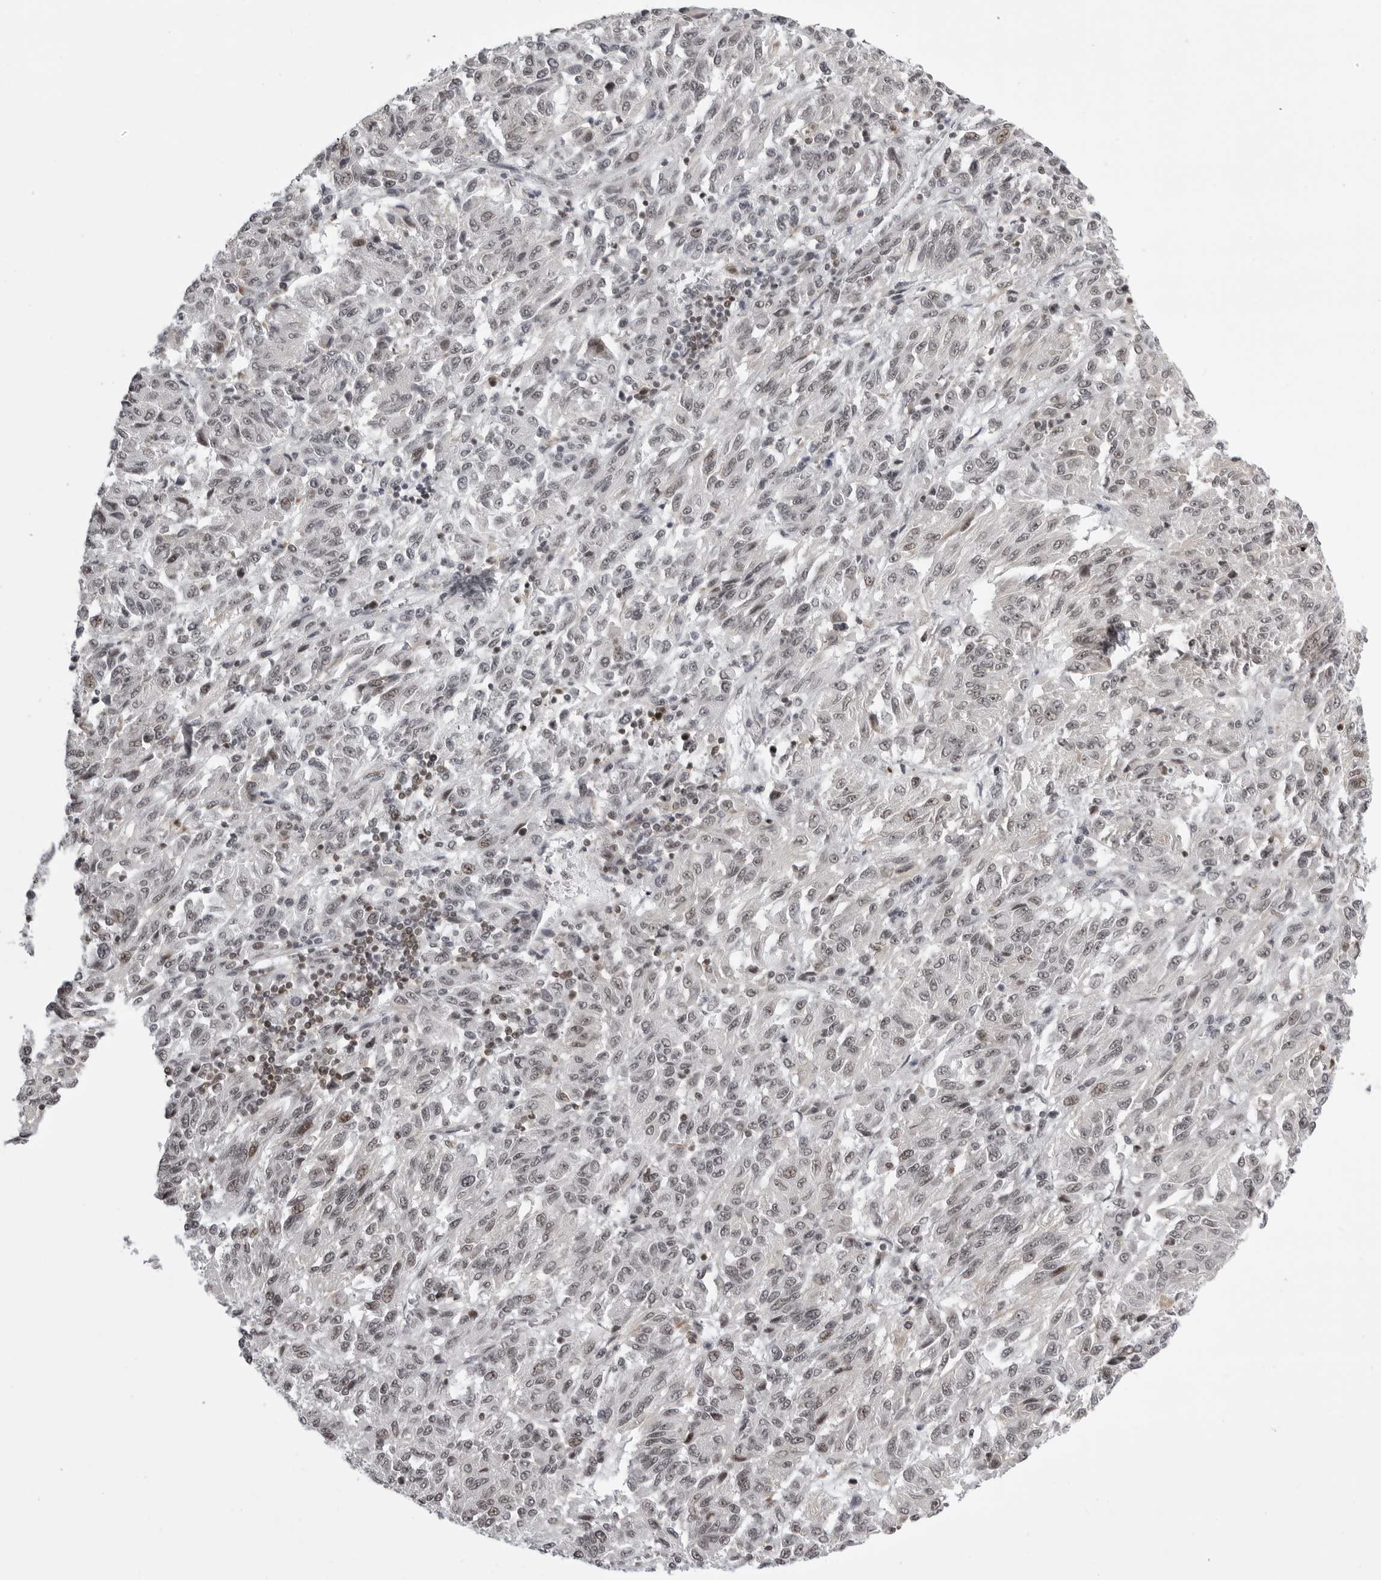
{"staining": {"intensity": "weak", "quantity": "<25%", "location": "nuclear"}, "tissue": "melanoma", "cell_type": "Tumor cells", "image_type": "cancer", "snomed": [{"axis": "morphology", "description": "Malignant melanoma, Metastatic site"}, {"axis": "topography", "description": "Lung"}], "caption": "Immunohistochemistry micrograph of malignant melanoma (metastatic site) stained for a protein (brown), which demonstrates no positivity in tumor cells.", "gene": "WRAP53", "patient": {"sex": "male", "age": 64}}